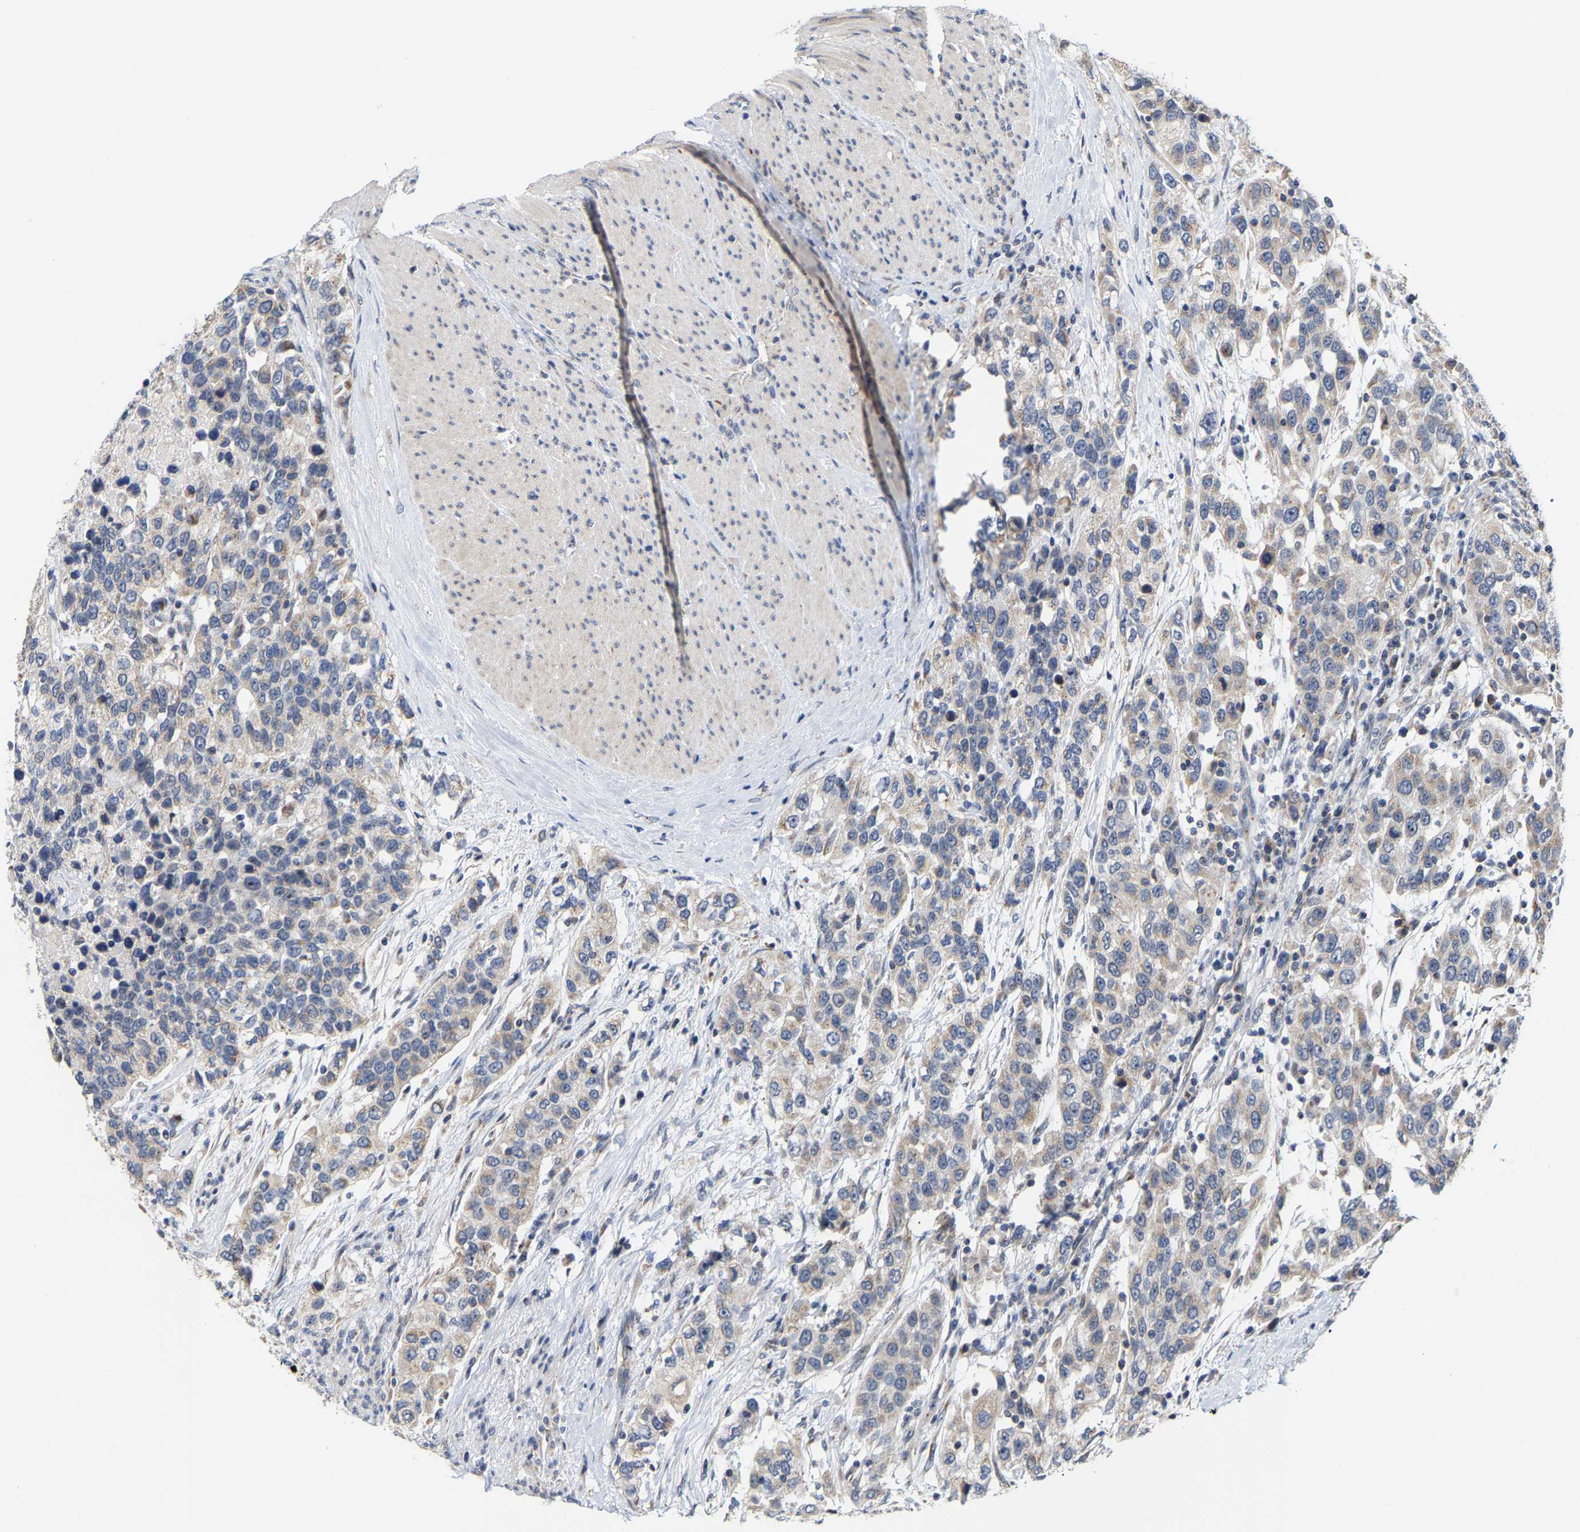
{"staining": {"intensity": "weak", "quantity": ">75%", "location": "cytoplasmic/membranous"}, "tissue": "urothelial cancer", "cell_type": "Tumor cells", "image_type": "cancer", "snomed": [{"axis": "morphology", "description": "Urothelial carcinoma, High grade"}, {"axis": "topography", "description": "Urinary bladder"}], "caption": "This image reveals high-grade urothelial carcinoma stained with immunohistochemistry to label a protein in brown. The cytoplasmic/membranous of tumor cells show weak positivity for the protein. Nuclei are counter-stained blue.", "gene": "PCNT", "patient": {"sex": "female", "age": 80}}